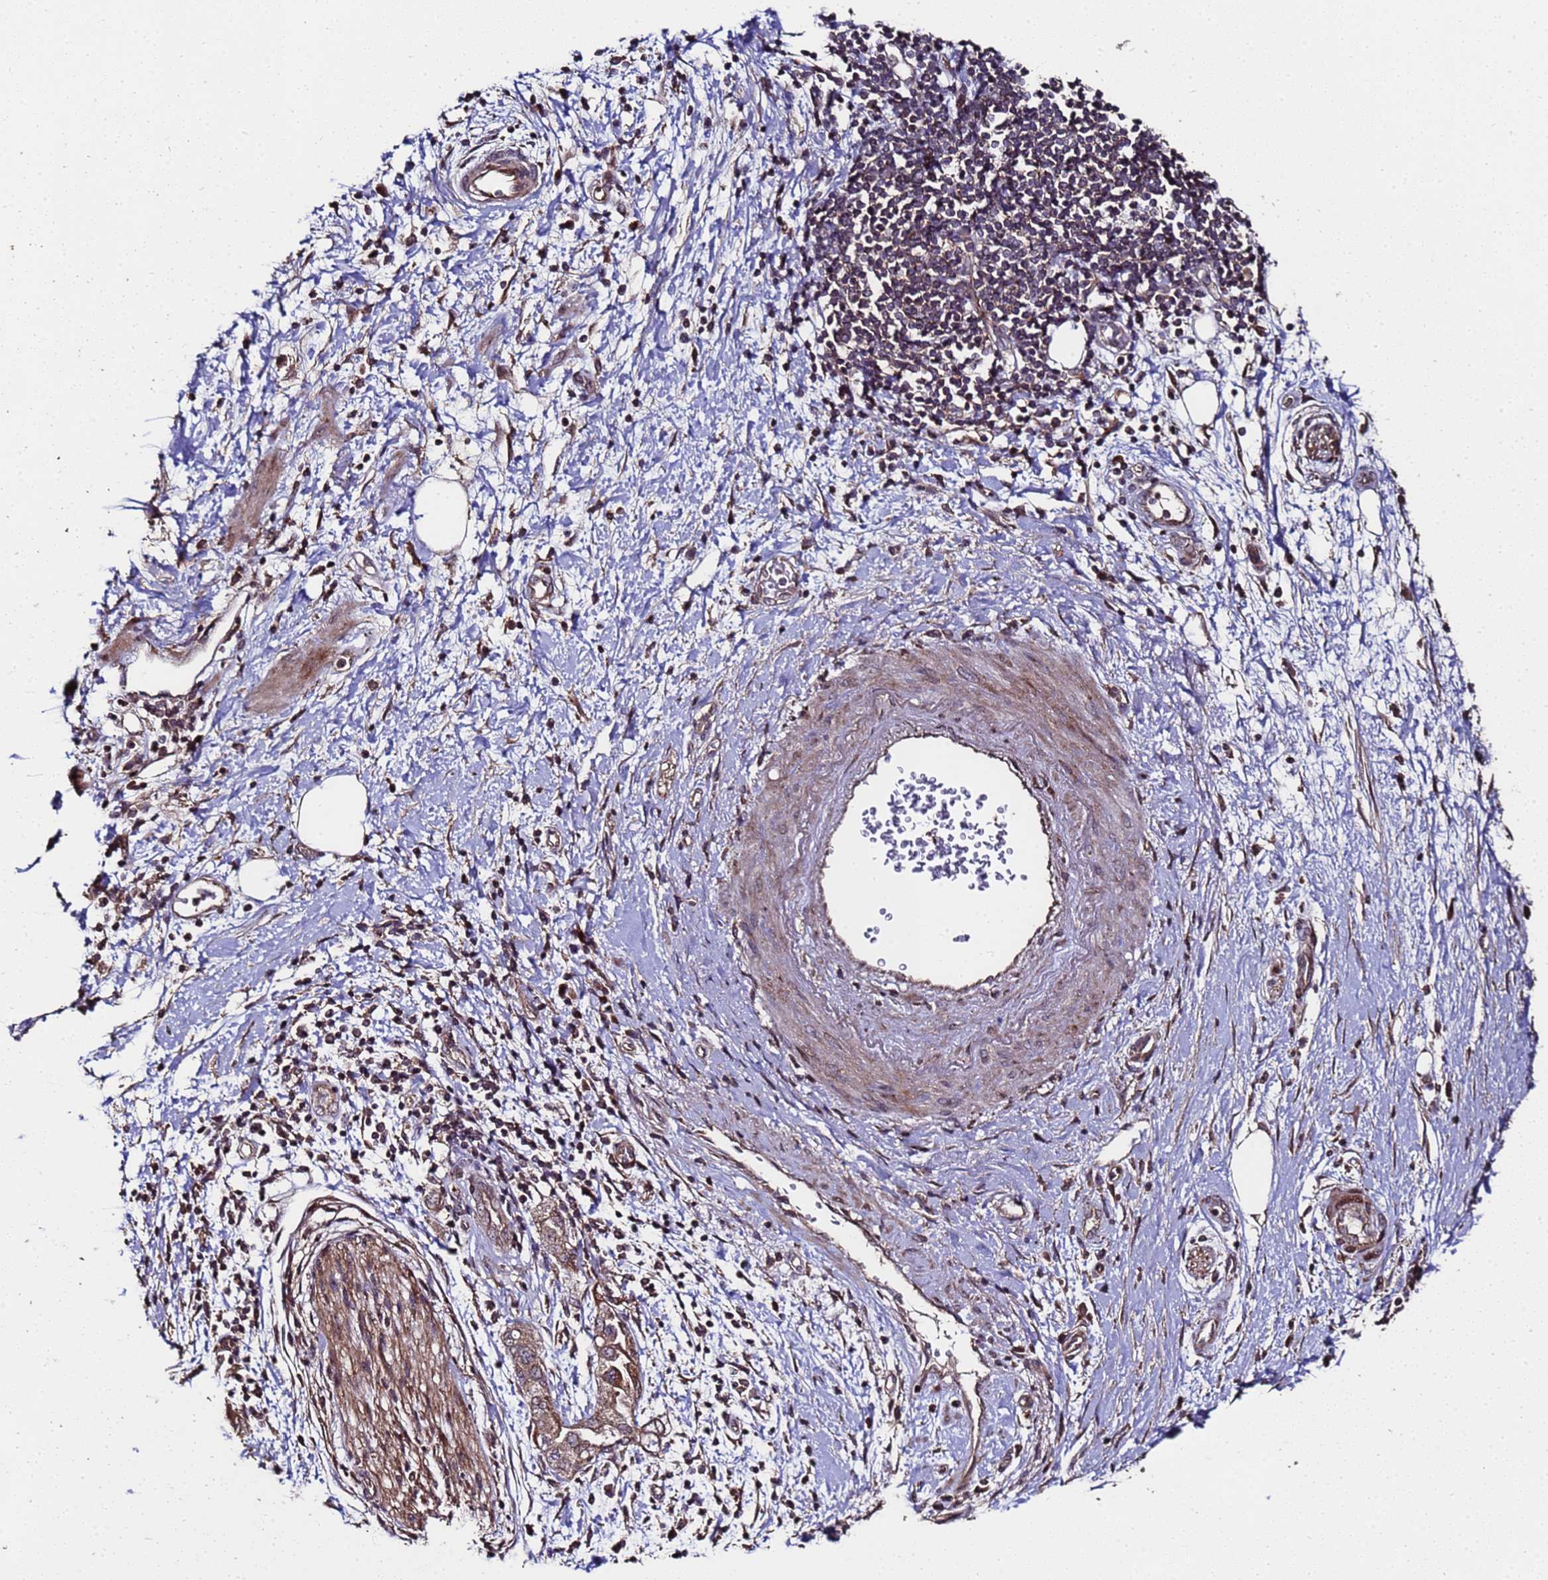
{"staining": {"intensity": "moderate", "quantity": "25%-75%", "location": "cytoplasmic/membranous"}, "tissue": "pancreatic cancer", "cell_type": "Tumor cells", "image_type": "cancer", "snomed": [{"axis": "morphology", "description": "Adenocarcinoma, NOS"}, {"axis": "topography", "description": "Pancreas"}], "caption": "This is an image of IHC staining of pancreatic adenocarcinoma, which shows moderate positivity in the cytoplasmic/membranous of tumor cells.", "gene": "PRODH", "patient": {"sex": "female", "age": 73}}